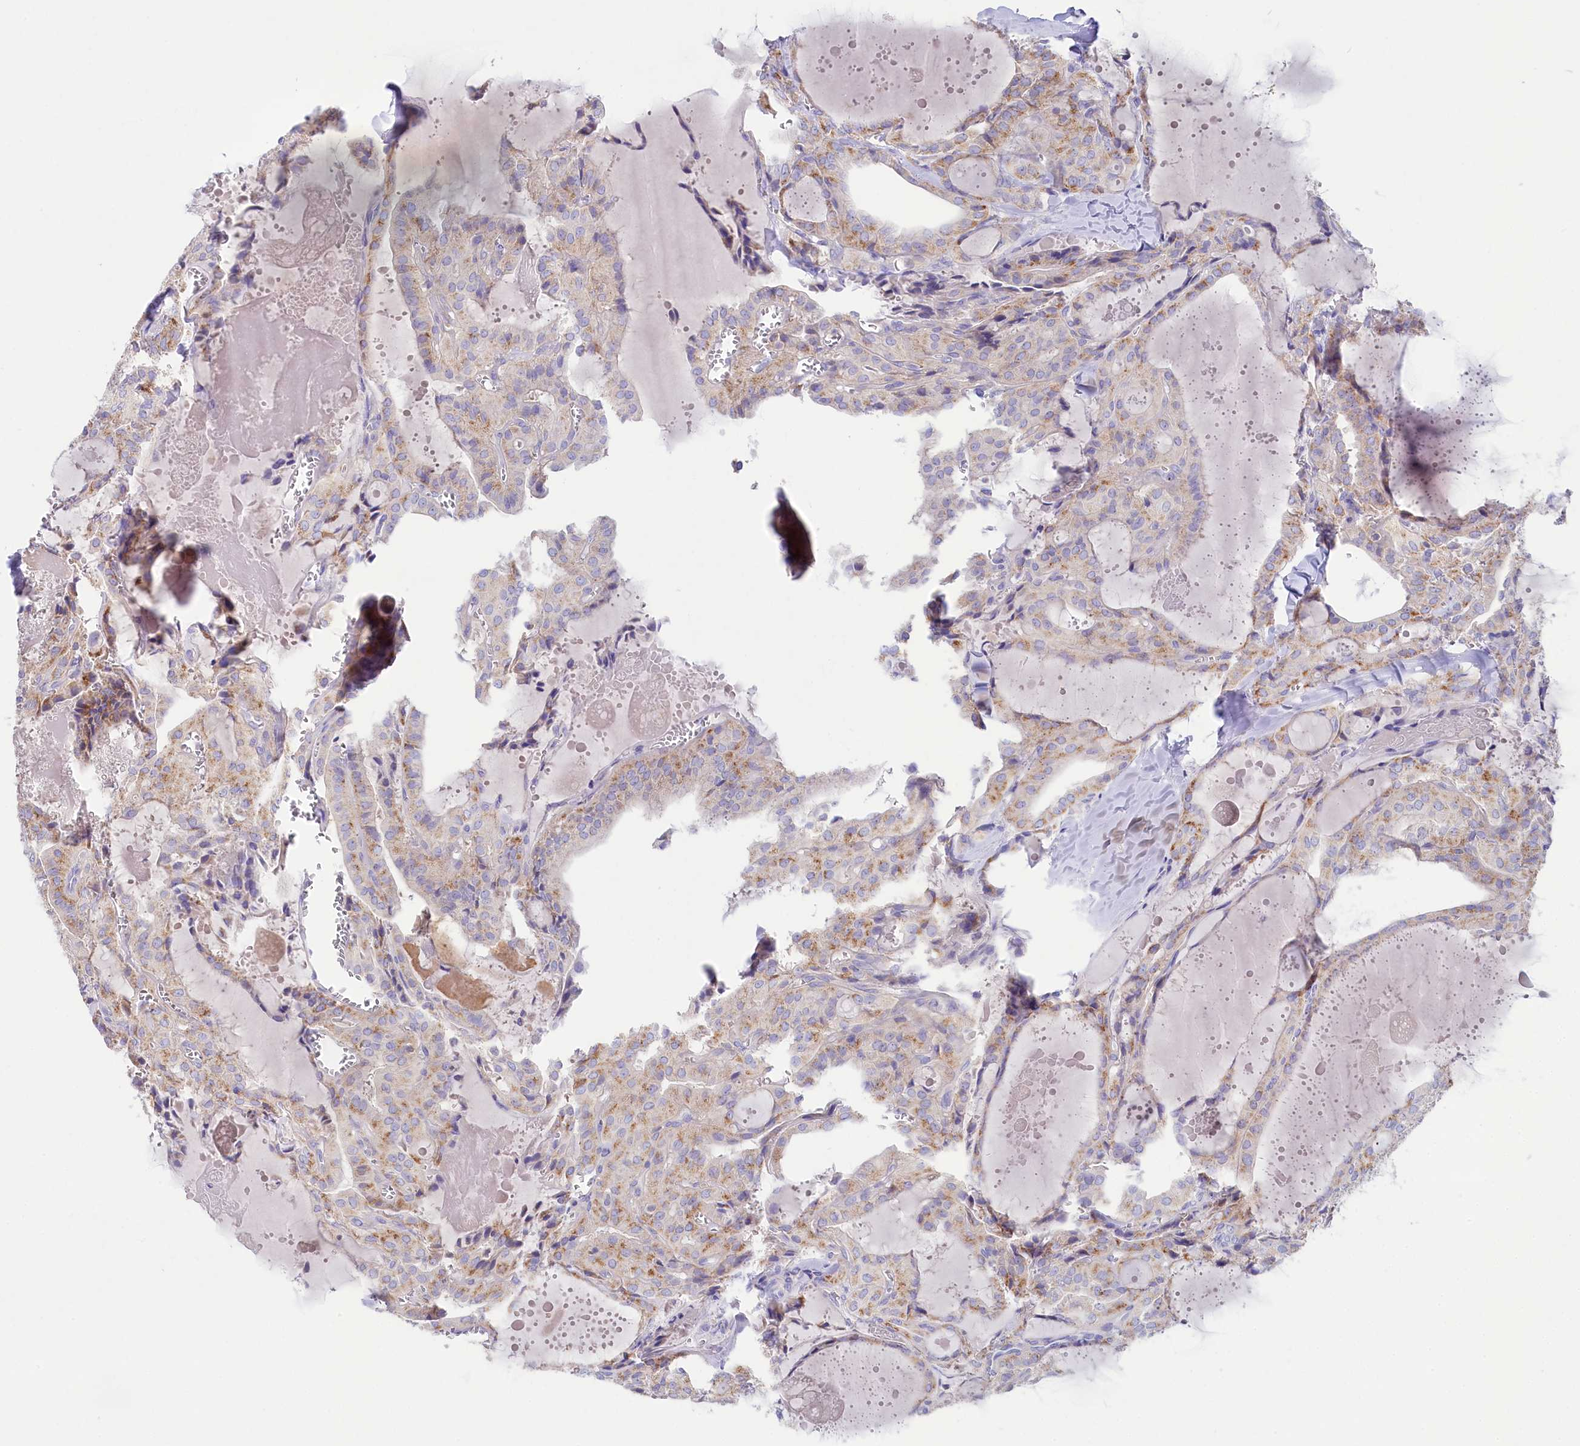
{"staining": {"intensity": "moderate", "quantity": "25%-75%", "location": "cytoplasmic/membranous"}, "tissue": "thyroid cancer", "cell_type": "Tumor cells", "image_type": "cancer", "snomed": [{"axis": "morphology", "description": "Papillary adenocarcinoma, NOS"}, {"axis": "topography", "description": "Thyroid gland"}], "caption": "Thyroid papillary adenocarcinoma stained for a protein demonstrates moderate cytoplasmic/membranous positivity in tumor cells. The staining was performed using DAB (3,3'-diaminobenzidine) to visualize the protein expression in brown, while the nuclei were stained in blue with hematoxylin (Magnification: 20x).", "gene": "VPS26B", "patient": {"sex": "male", "age": 52}}